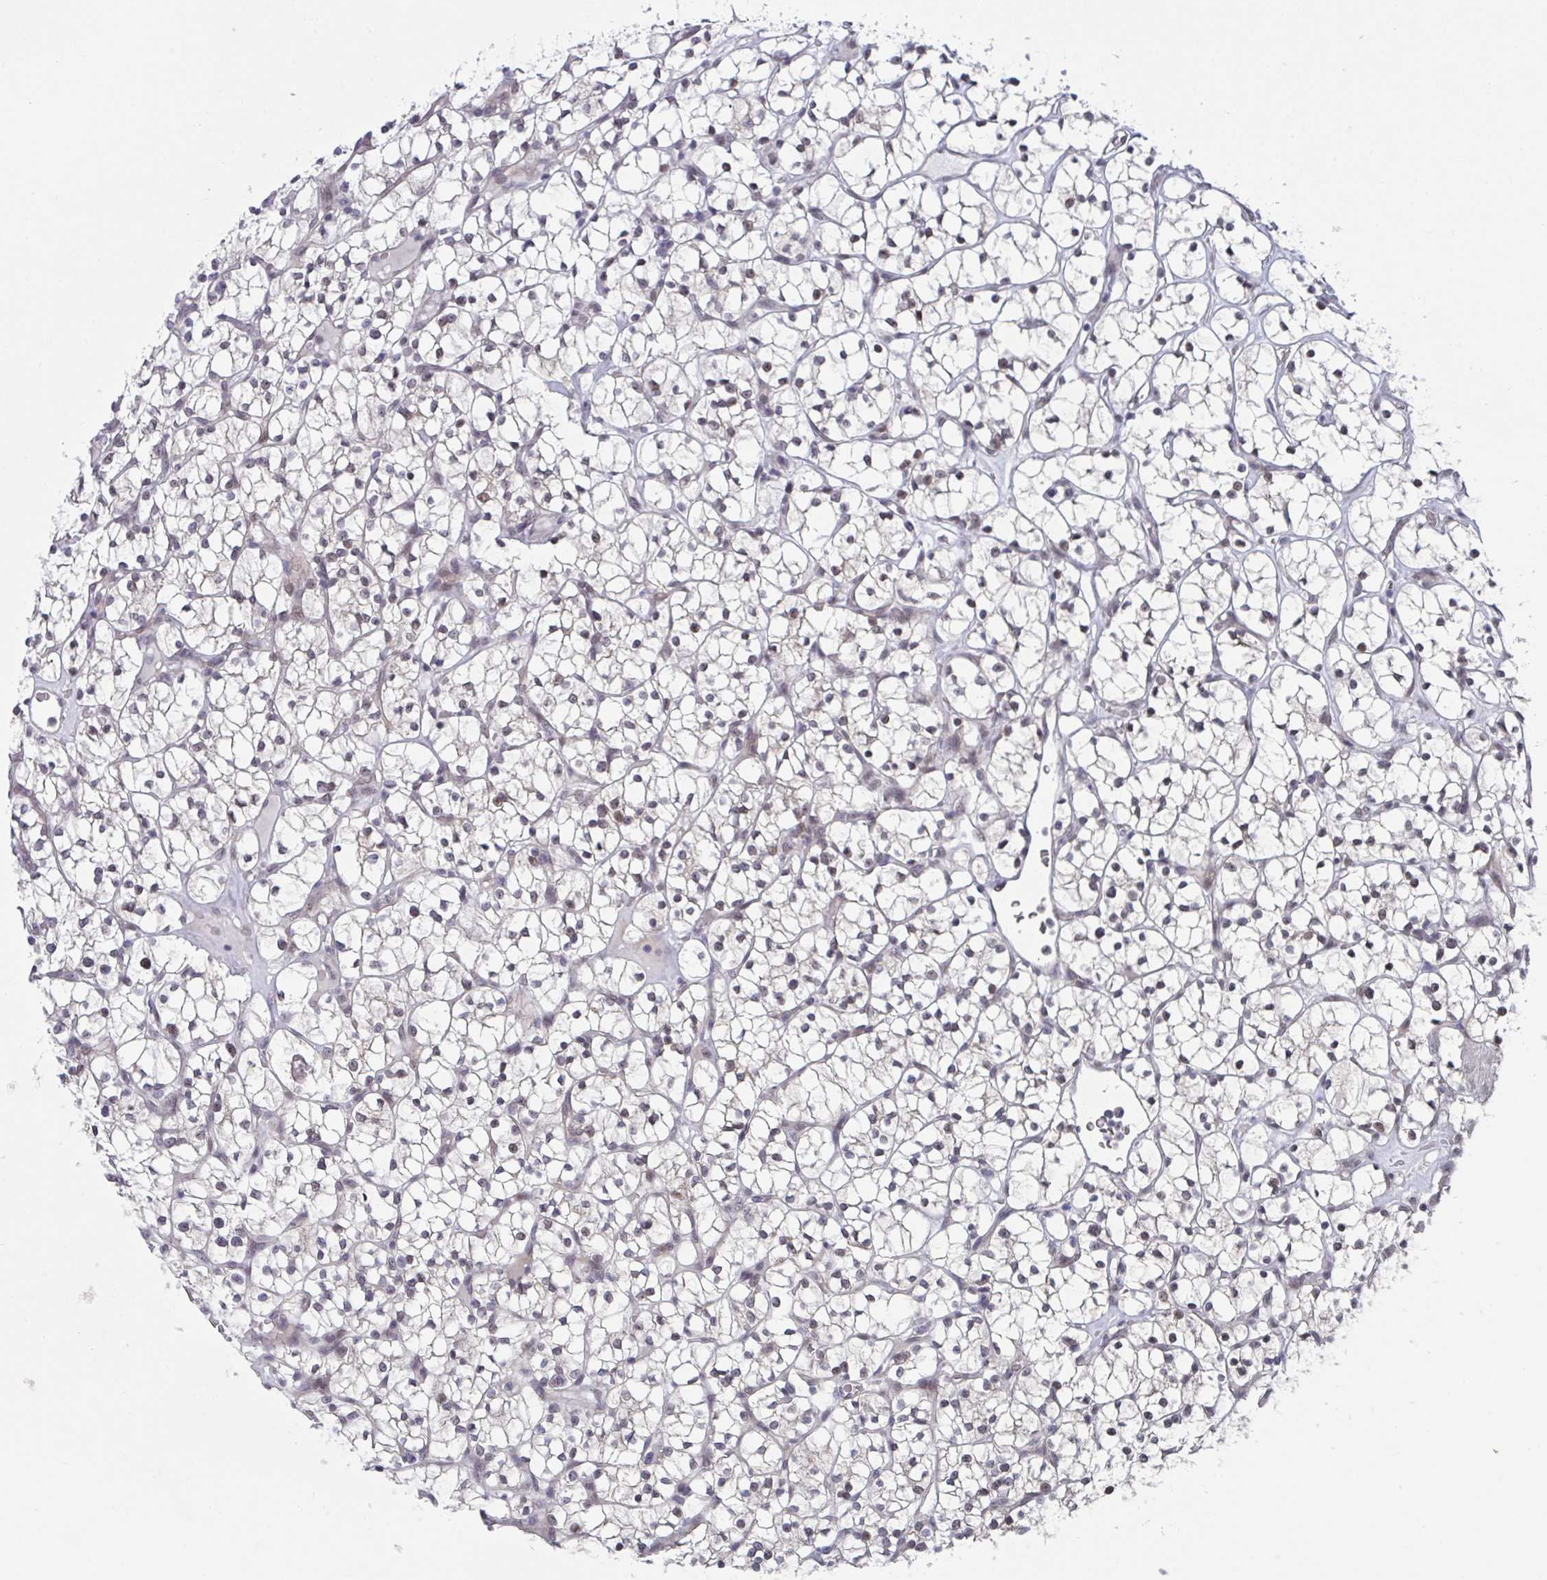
{"staining": {"intensity": "moderate", "quantity": "25%-75%", "location": "nuclear"}, "tissue": "renal cancer", "cell_type": "Tumor cells", "image_type": "cancer", "snomed": [{"axis": "morphology", "description": "Adenocarcinoma, NOS"}, {"axis": "topography", "description": "Kidney"}], "caption": "IHC photomicrograph of adenocarcinoma (renal) stained for a protein (brown), which demonstrates medium levels of moderate nuclear expression in approximately 25%-75% of tumor cells.", "gene": "RBM18", "patient": {"sex": "female", "age": 64}}